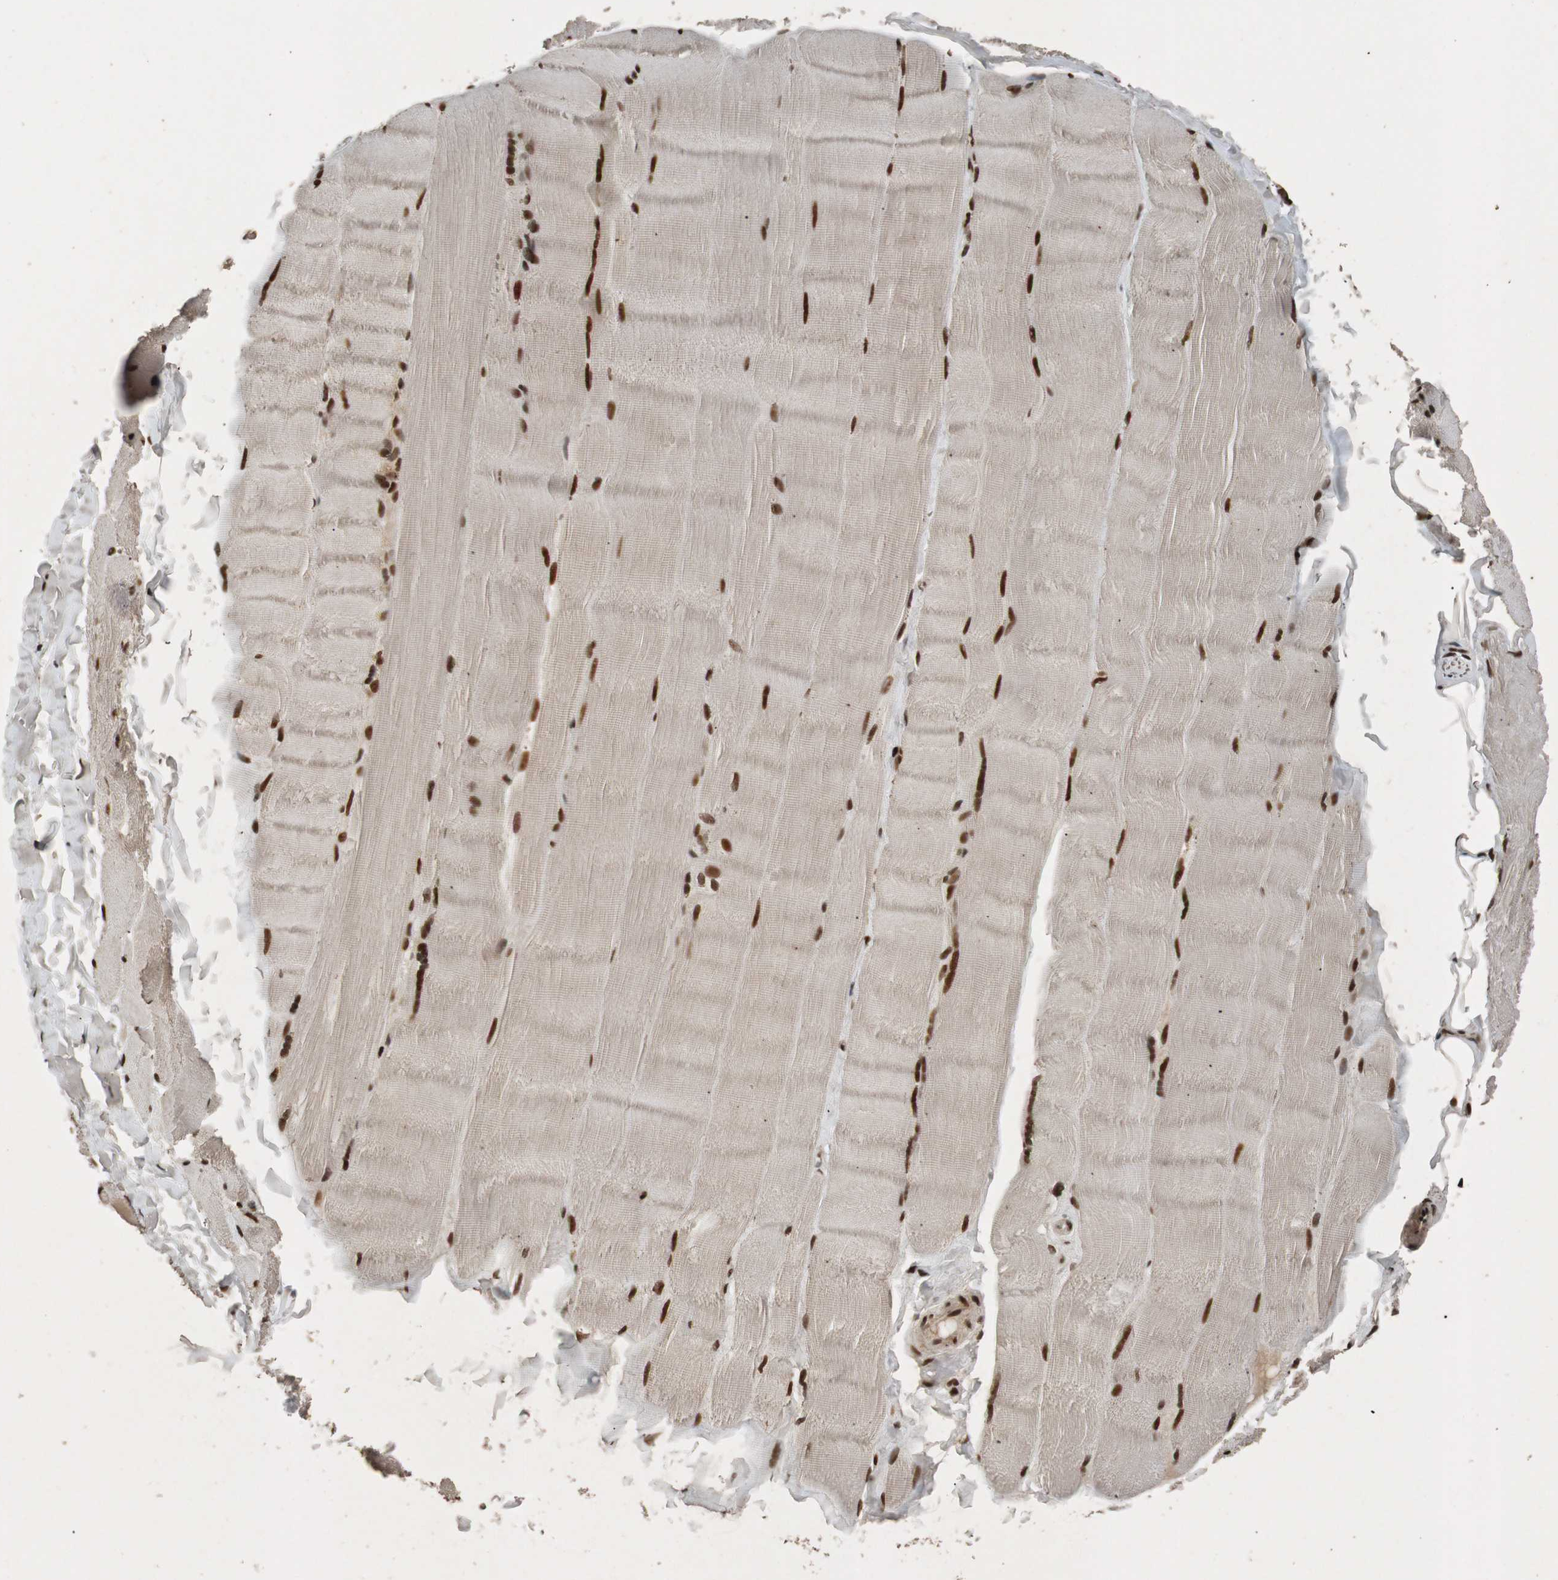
{"staining": {"intensity": "strong", "quantity": ">75%", "location": "cytoplasmic/membranous,nuclear"}, "tissue": "skeletal muscle", "cell_type": "Myocytes", "image_type": "normal", "snomed": [{"axis": "morphology", "description": "Normal tissue, NOS"}, {"axis": "topography", "description": "Skin"}, {"axis": "topography", "description": "Skeletal muscle"}], "caption": "Protein expression analysis of unremarkable human skeletal muscle reveals strong cytoplasmic/membranous,nuclear positivity in approximately >75% of myocytes.", "gene": "HEXIM1", "patient": {"sex": "male", "age": 83}}